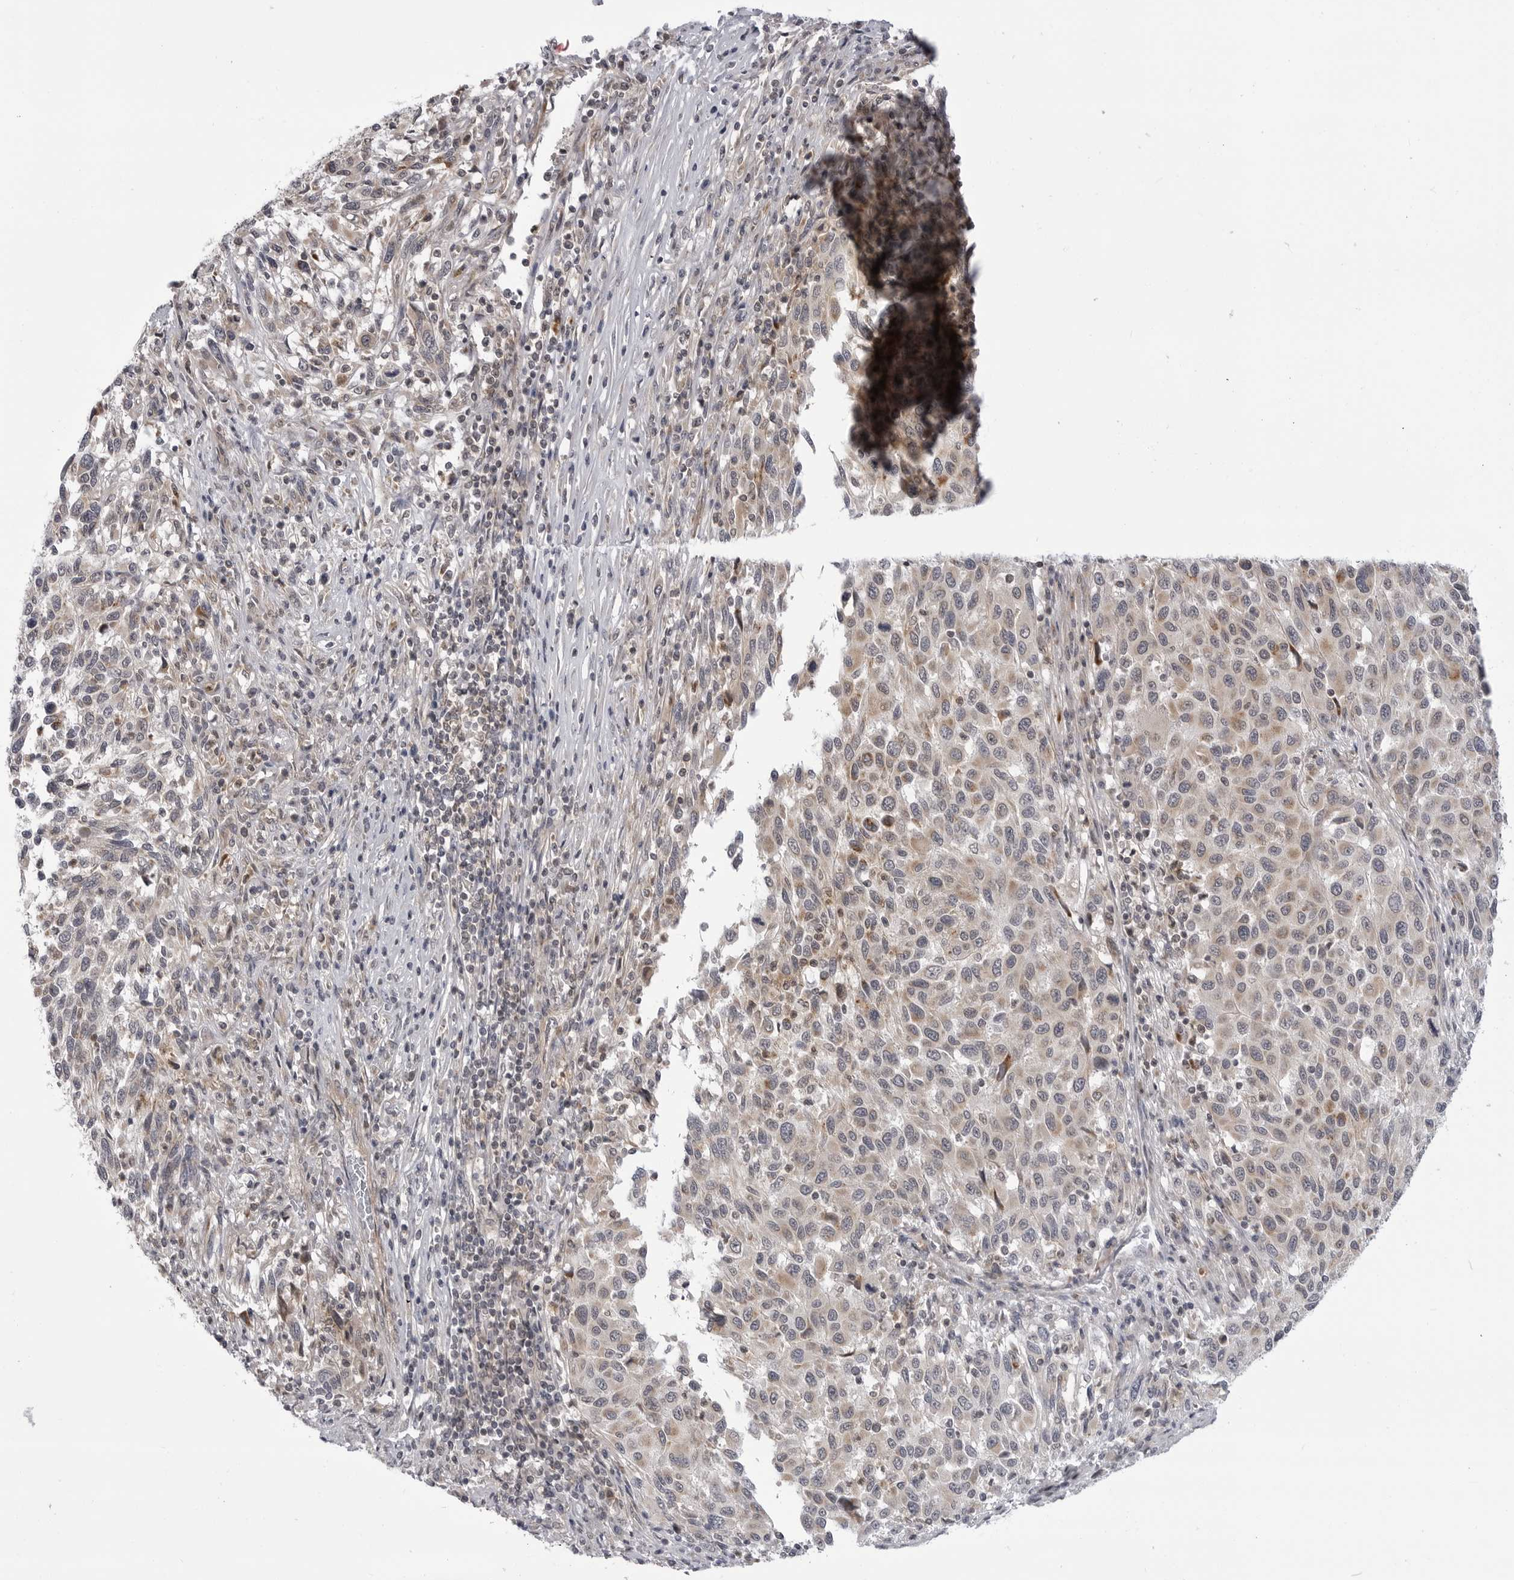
{"staining": {"intensity": "weak", "quantity": "<25%", "location": "cytoplasmic/membranous"}, "tissue": "melanoma", "cell_type": "Tumor cells", "image_type": "cancer", "snomed": [{"axis": "morphology", "description": "Malignant melanoma, Metastatic site"}, {"axis": "topography", "description": "Lymph node"}], "caption": "There is no significant expression in tumor cells of melanoma.", "gene": "CCDC18", "patient": {"sex": "male", "age": 61}}